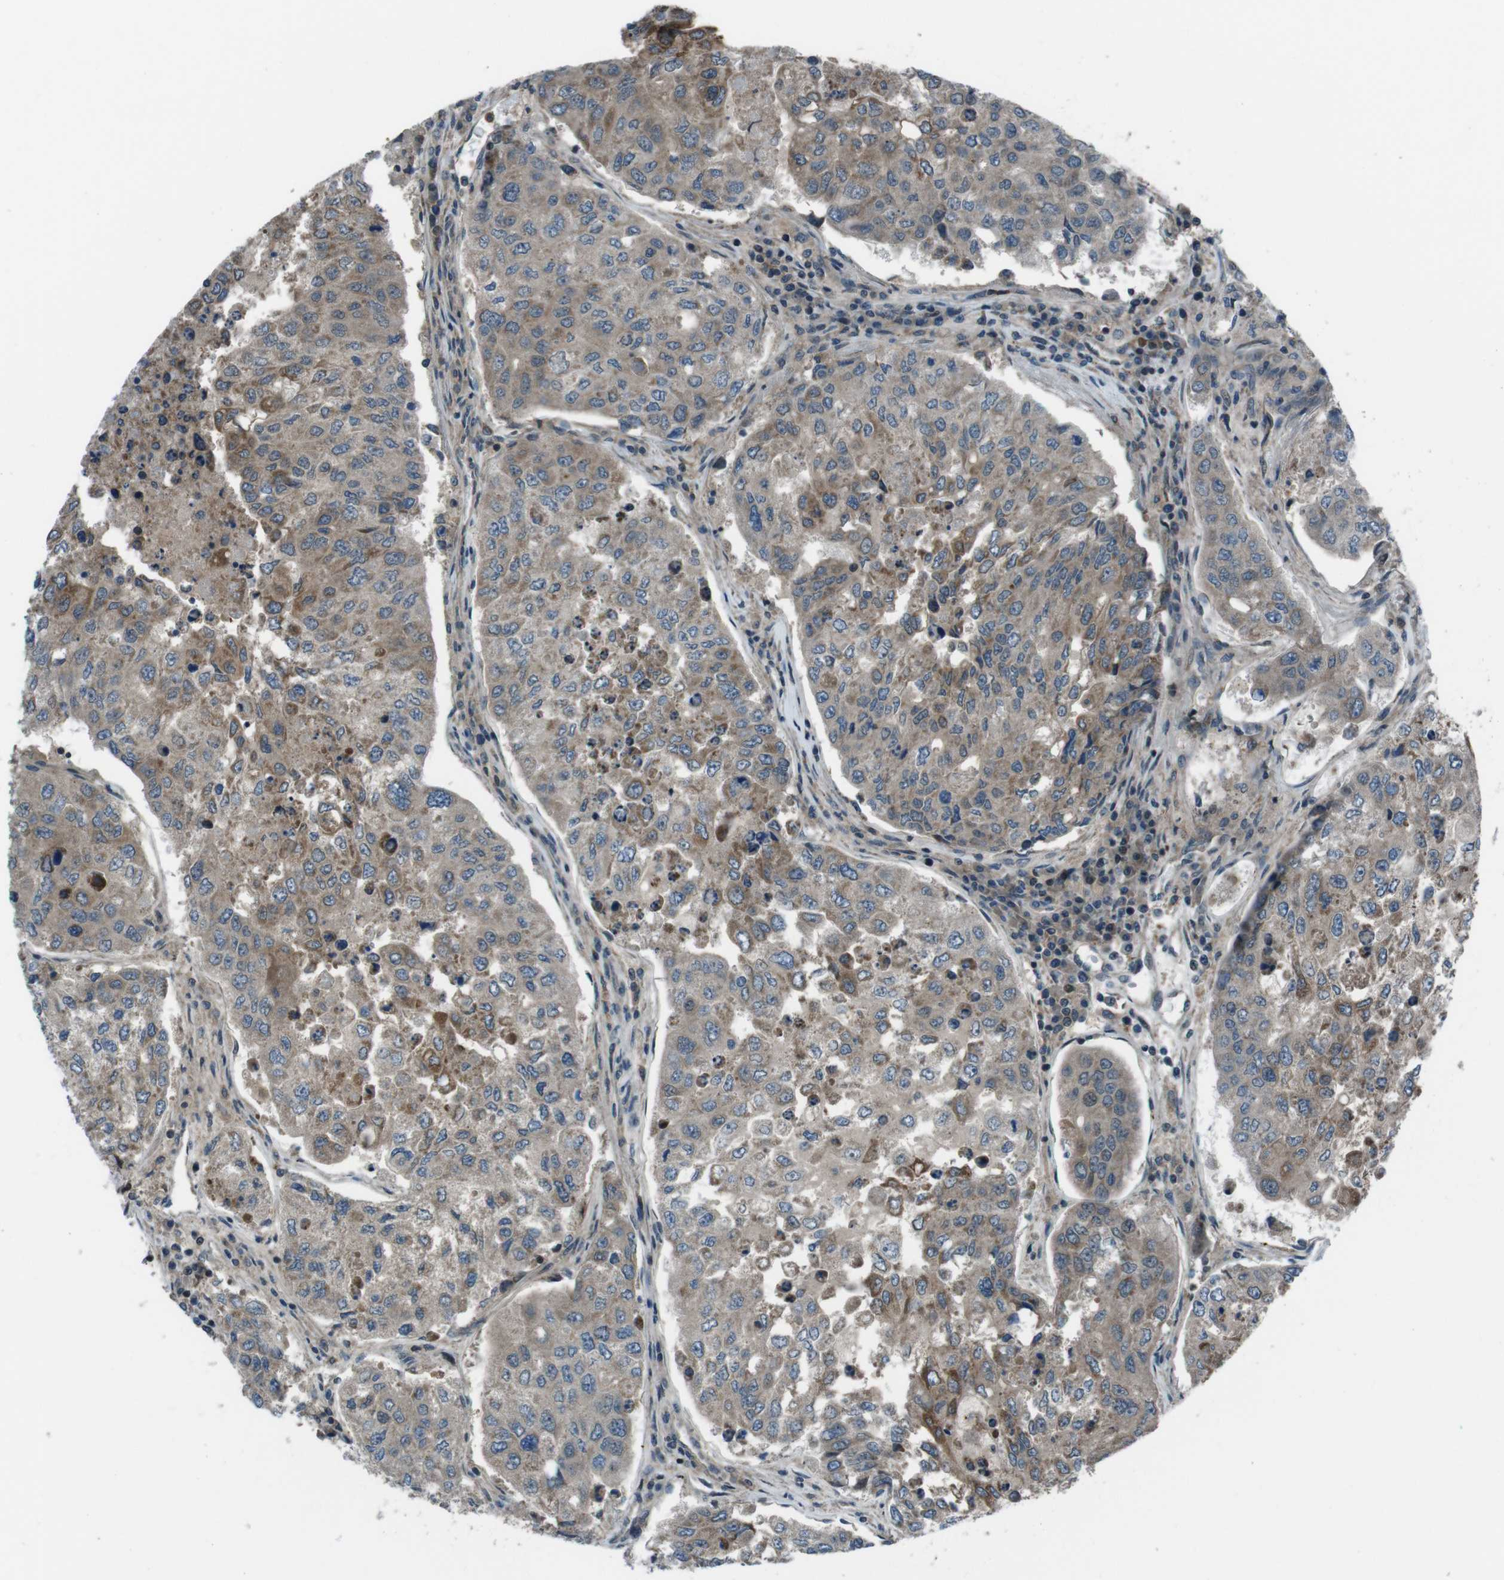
{"staining": {"intensity": "moderate", "quantity": ">75%", "location": "cytoplasmic/membranous"}, "tissue": "urothelial cancer", "cell_type": "Tumor cells", "image_type": "cancer", "snomed": [{"axis": "morphology", "description": "Urothelial carcinoma, High grade"}, {"axis": "topography", "description": "Lymph node"}, {"axis": "topography", "description": "Urinary bladder"}], "caption": "Moderate cytoplasmic/membranous positivity is appreciated in about >75% of tumor cells in urothelial carcinoma (high-grade).", "gene": "SLC27A4", "patient": {"sex": "male", "age": 51}}